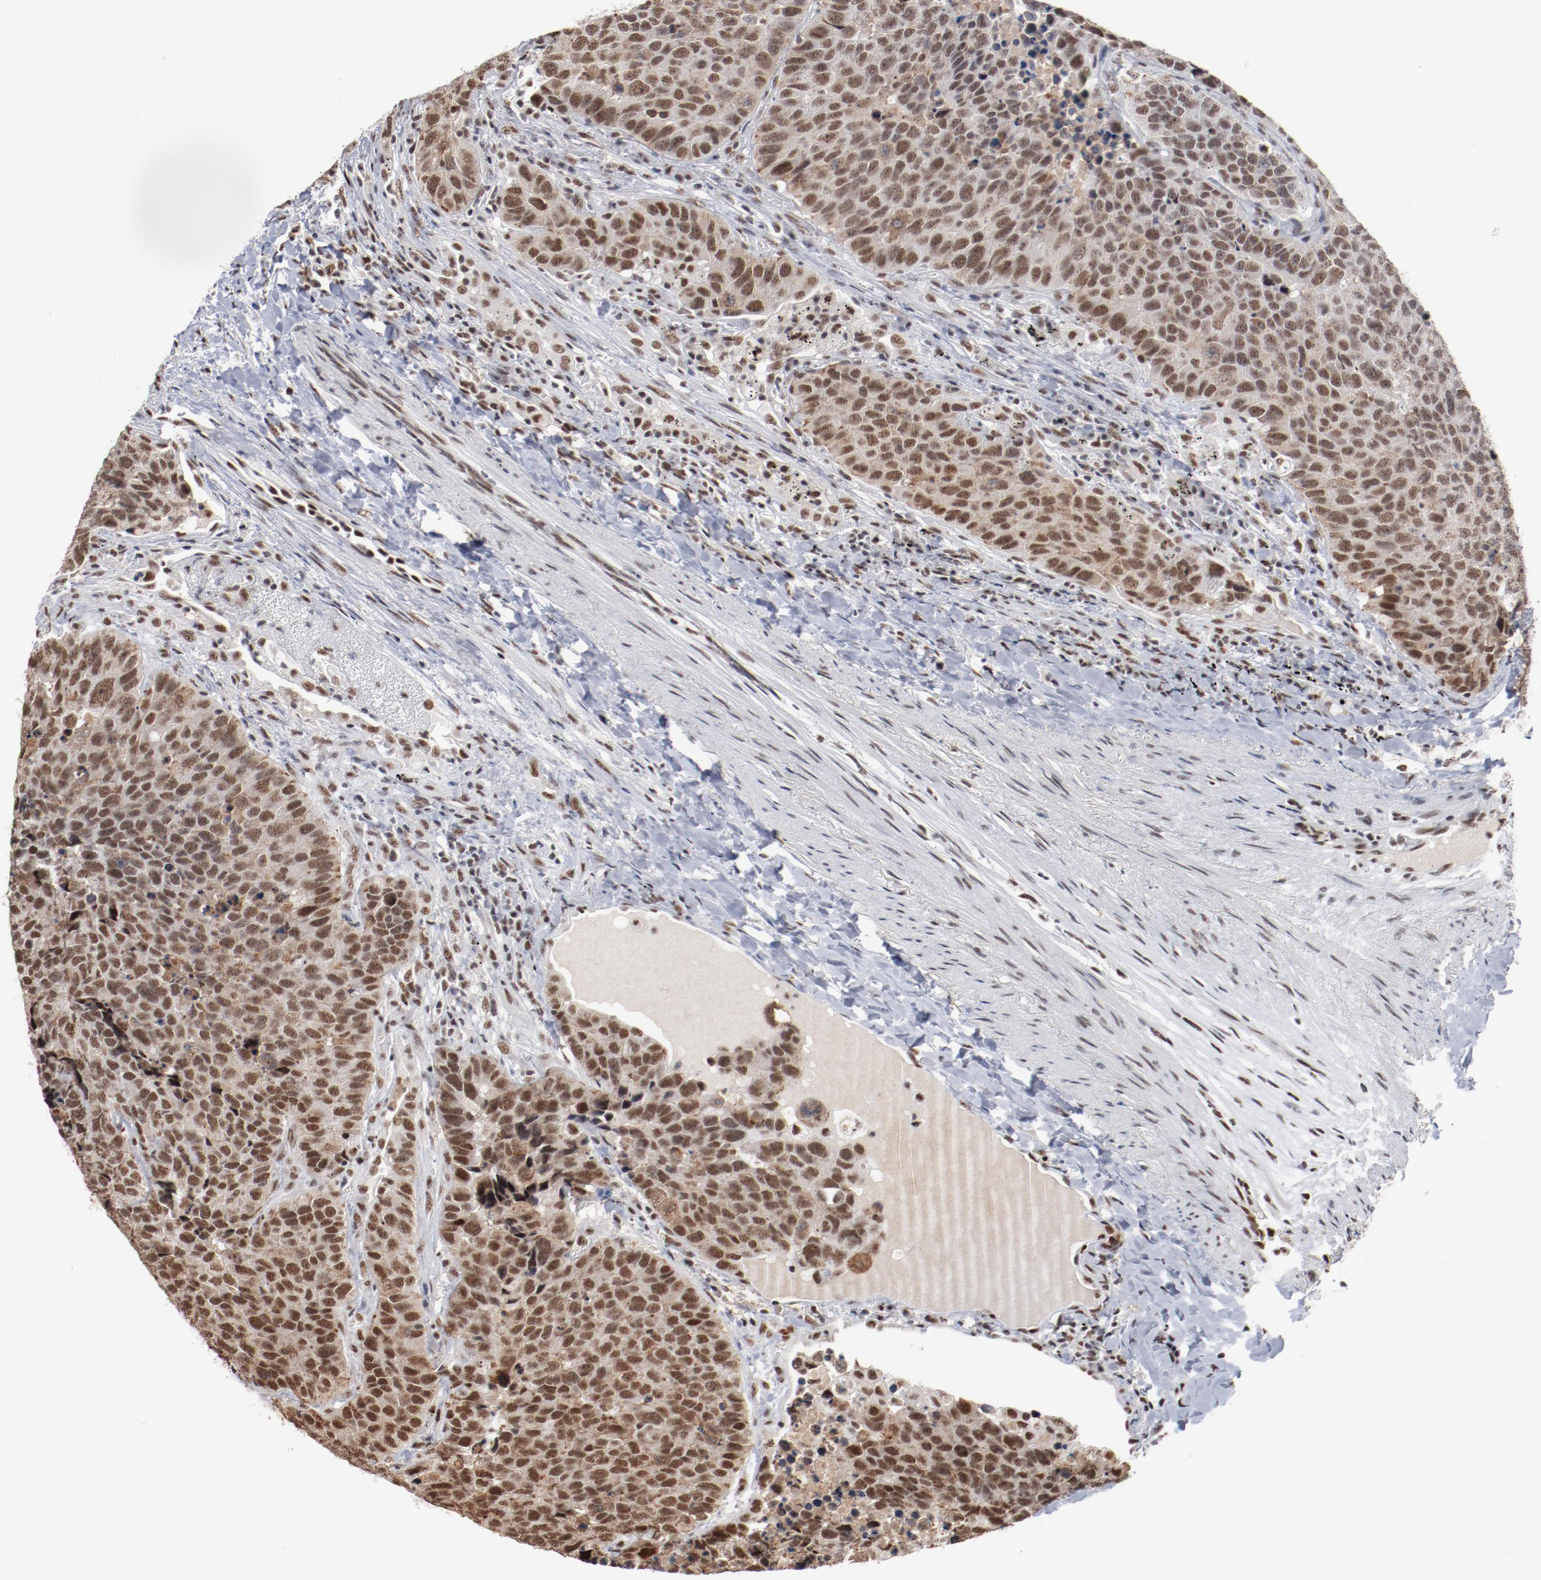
{"staining": {"intensity": "moderate", "quantity": ">75%", "location": "nuclear"}, "tissue": "carcinoid", "cell_type": "Tumor cells", "image_type": "cancer", "snomed": [{"axis": "morphology", "description": "Carcinoid, malignant, NOS"}, {"axis": "topography", "description": "Lung"}], "caption": "Immunohistochemistry (DAB) staining of human malignant carcinoid shows moderate nuclear protein staining in about >75% of tumor cells. (DAB (3,3'-diaminobenzidine) IHC, brown staining for protein, blue staining for nuclei).", "gene": "BUB3", "patient": {"sex": "male", "age": 60}}